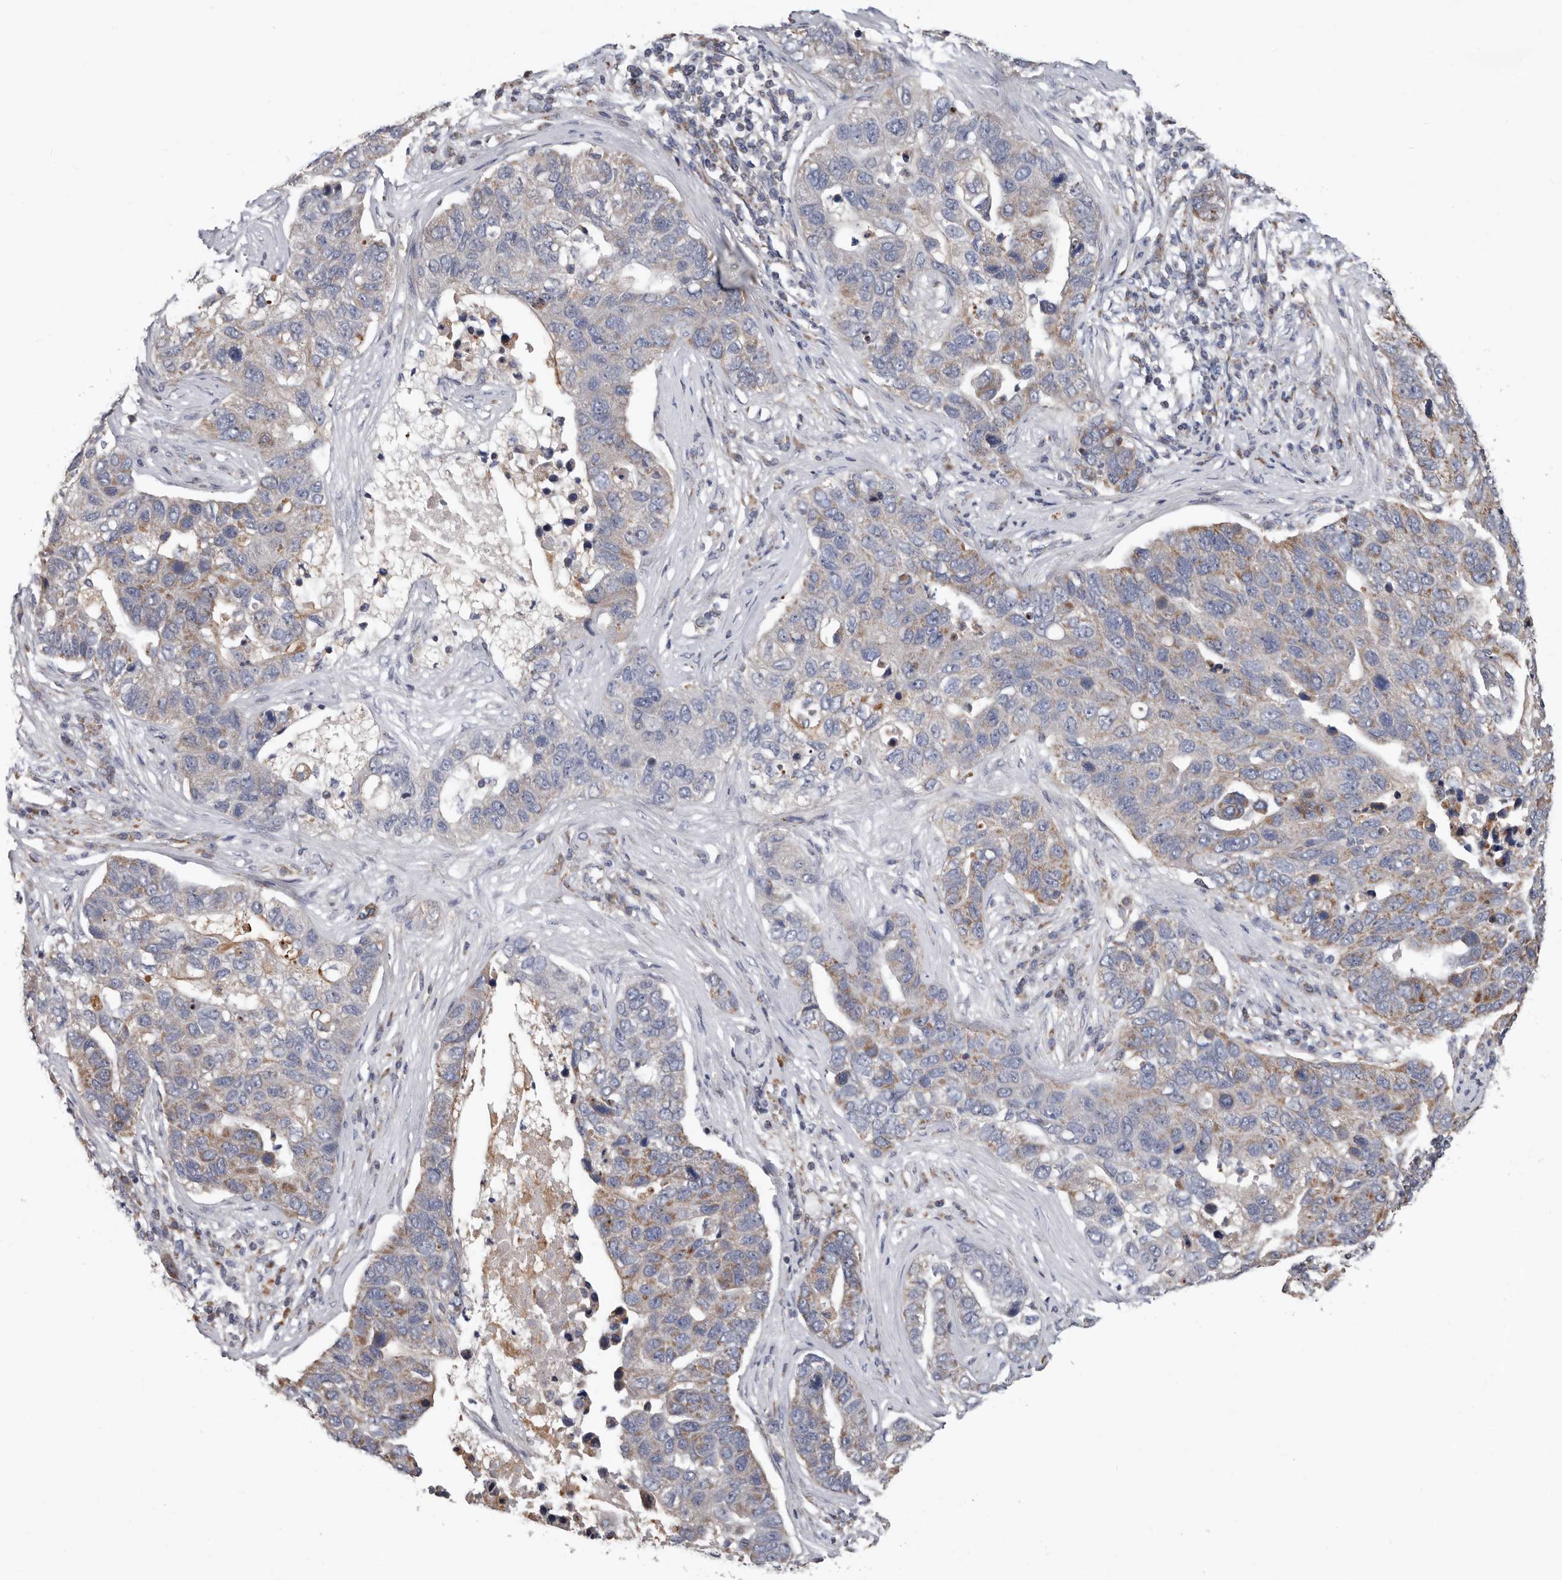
{"staining": {"intensity": "moderate", "quantity": "<25%", "location": "cytoplasmic/membranous"}, "tissue": "pancreatic cancer", "cell_type": "Tumor cells", "image_type": "cancer", "snomed": [{"axis": "morphology", "description": "Adenocarcinoma, NOS"}, {"axis": "topography", "description": "Pancreas"}], "caption": "High-magnification brightfield microscopy of pancreatic cancer stained with DAB (brown) and counterstained with hematoxylin (blue). tumor cells exhibit moderate cytoplasmic/membranous positivity is seen in about<25% of cells.", "gene": "MRPL18", "patient": {"sex": "female", "age": 61}}